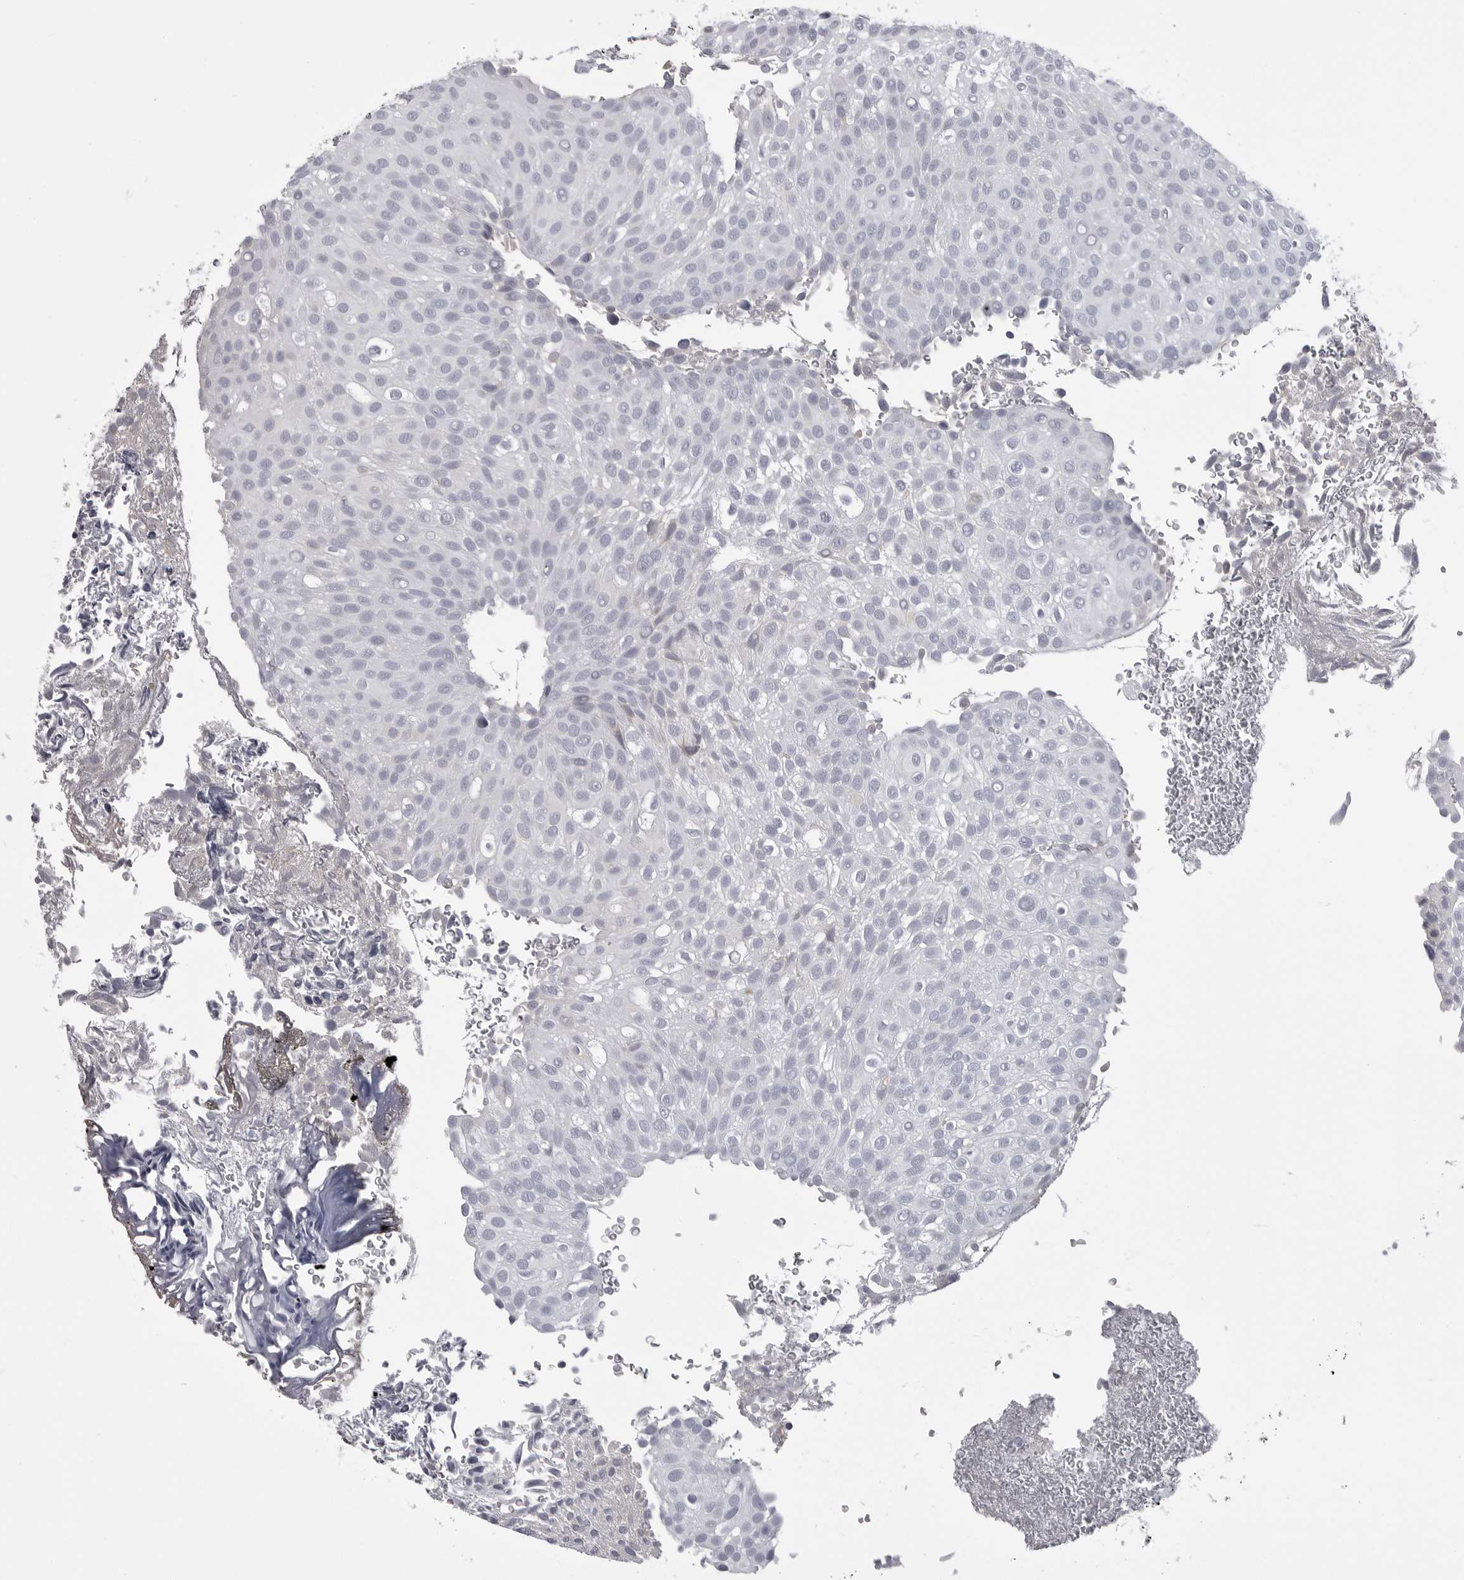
{"staining": {"intensity": "negative", "quantity": "none", "location": "none"}, "tissue": "urothelial cancer", "cell_type": "Tumor cells", "image_type": "cancer", "snomed": [{"axis": "morphology", "description": "Urothelial carcinoma, Low grade"}, {"axis": "topography", "description": "Urinary bladder"}], "caption": "Tumor cells are negative for brown protein staining in urothelial cancer.", "gene": "FKBP2", "patient": {"sex": "male", "age": 78}}